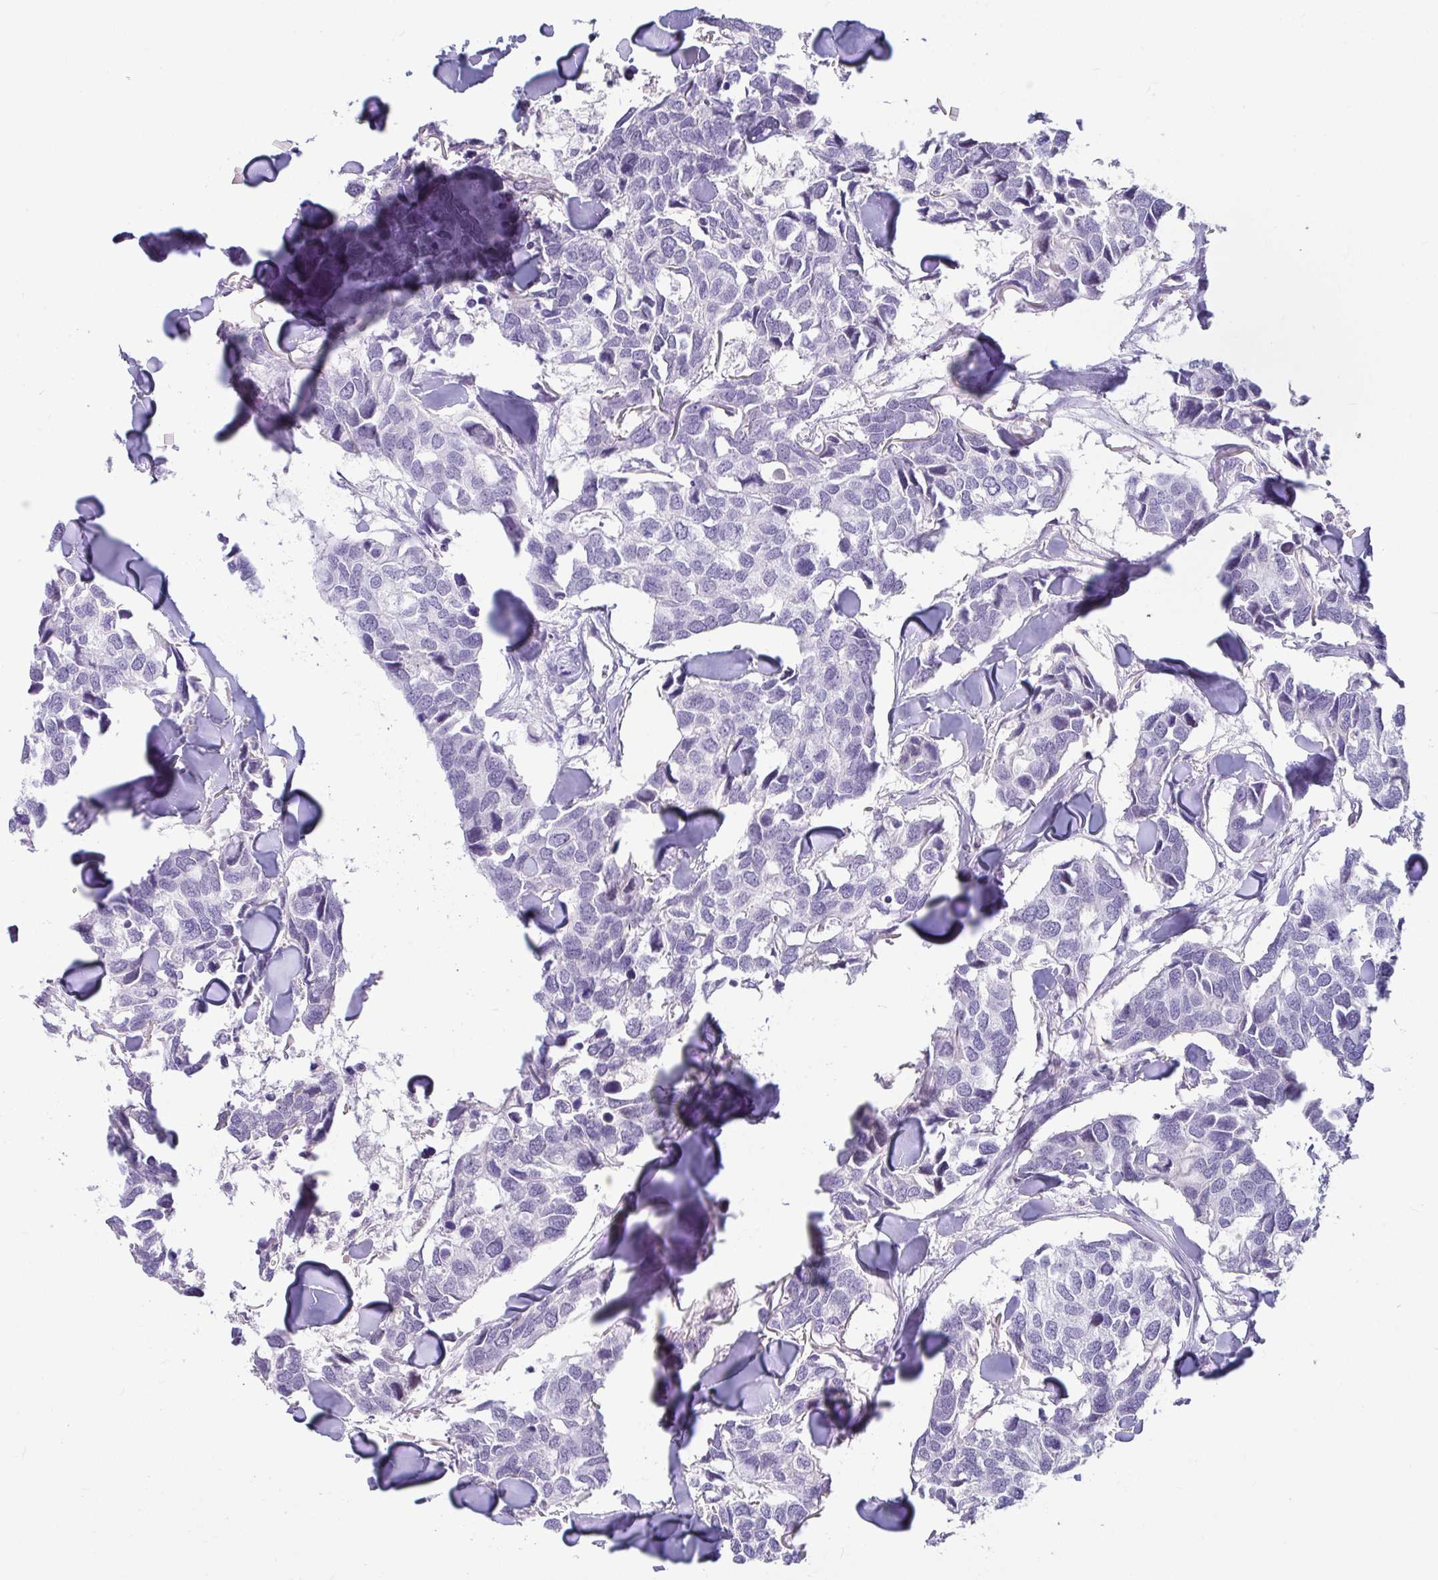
{"staining": {"intensity": "negative", "quantity": "none", "location": "none"}, "tissue": "breast cancer", "cell_type": "Tumor cells", "image_type": "cancer", "snomed": [{"axis": "morphology", "description": "Duct carcinoma"}, {"axis": "topography", "description": "Breast"}], "caption": "Tumor cells show no significant positivity in breast cancer (infiltrating ductal carcinoma).", "gene": "NPY", "patient": {"sex": "female", "age": 83}}